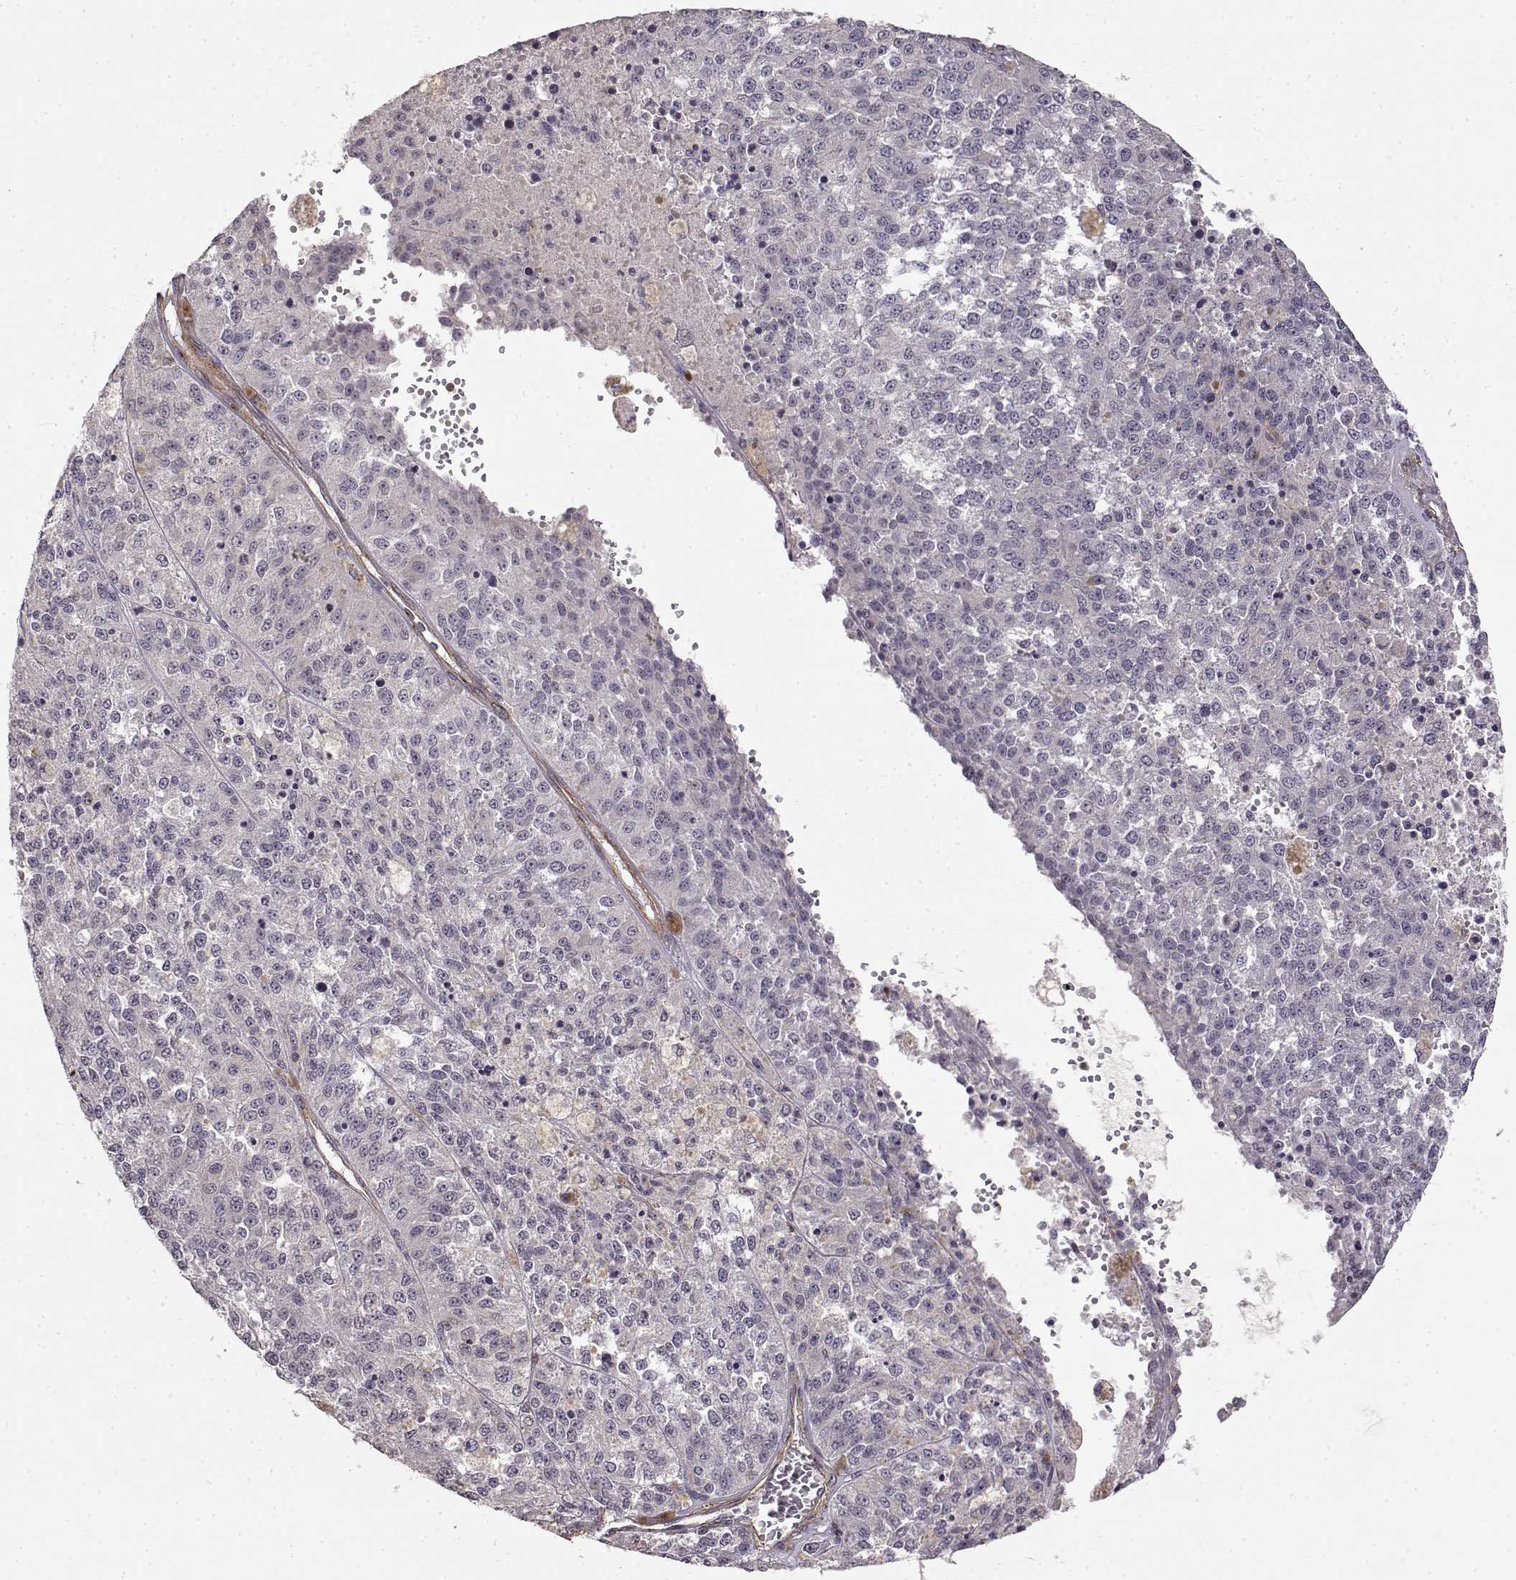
{"staining": {"intensity": "negative", "quantity": "none", "location": "none"}, "tissue": "melanoma", "cell_type": "Tumor cells", "image_type": "cancer", "snomed": [{"axis": "morphology", "description": "Malignant melanoma, Metastatic site"}, {"axis": "topography", "description": "Lymph node"}], "caption": "The IHC image has no significant positivity in tumor cells of malignant melanoma (metastatic site) tissue.", "gene": "IFITM1", "patient": {"sex": "female", "age": 64}}